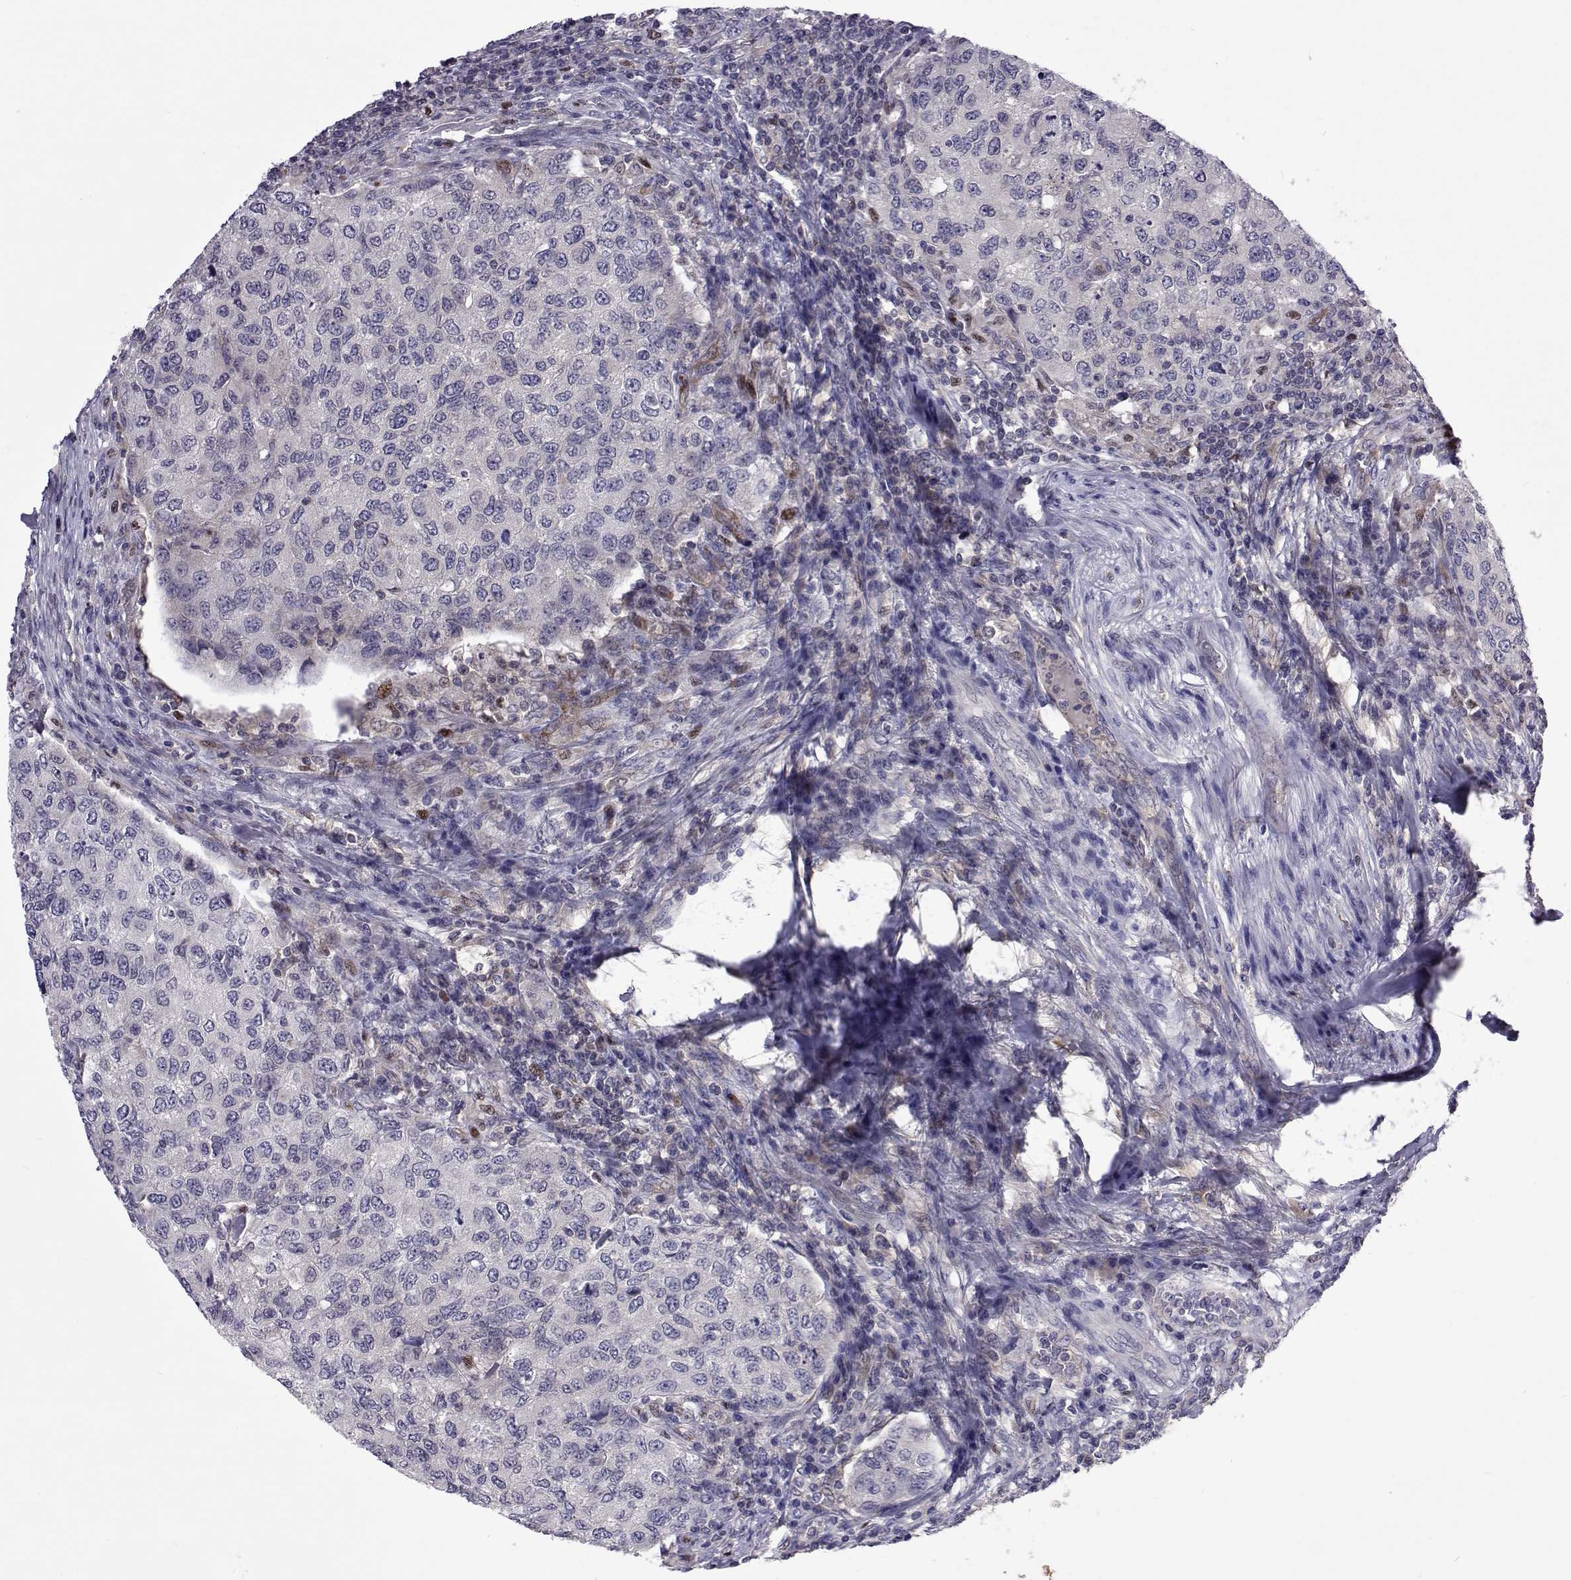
{"staining": {"intensity": "negative", "quantity": "none", "location": "none"}, "tissue": "urothelial cancer", "cell_type": "Tumor cells", "image_type": "cancer", "snomed": [{"axis": "morphology", "description": "Urothelial carcinoma, High grade"}, {"axis": "topography", "description": "Urinary bladder"}], "caption": "An image of human urothelial cancer is negative for staining in tumor cells.", "gene": "TCF15", "patient": {"sex": "female", "age": 78}}